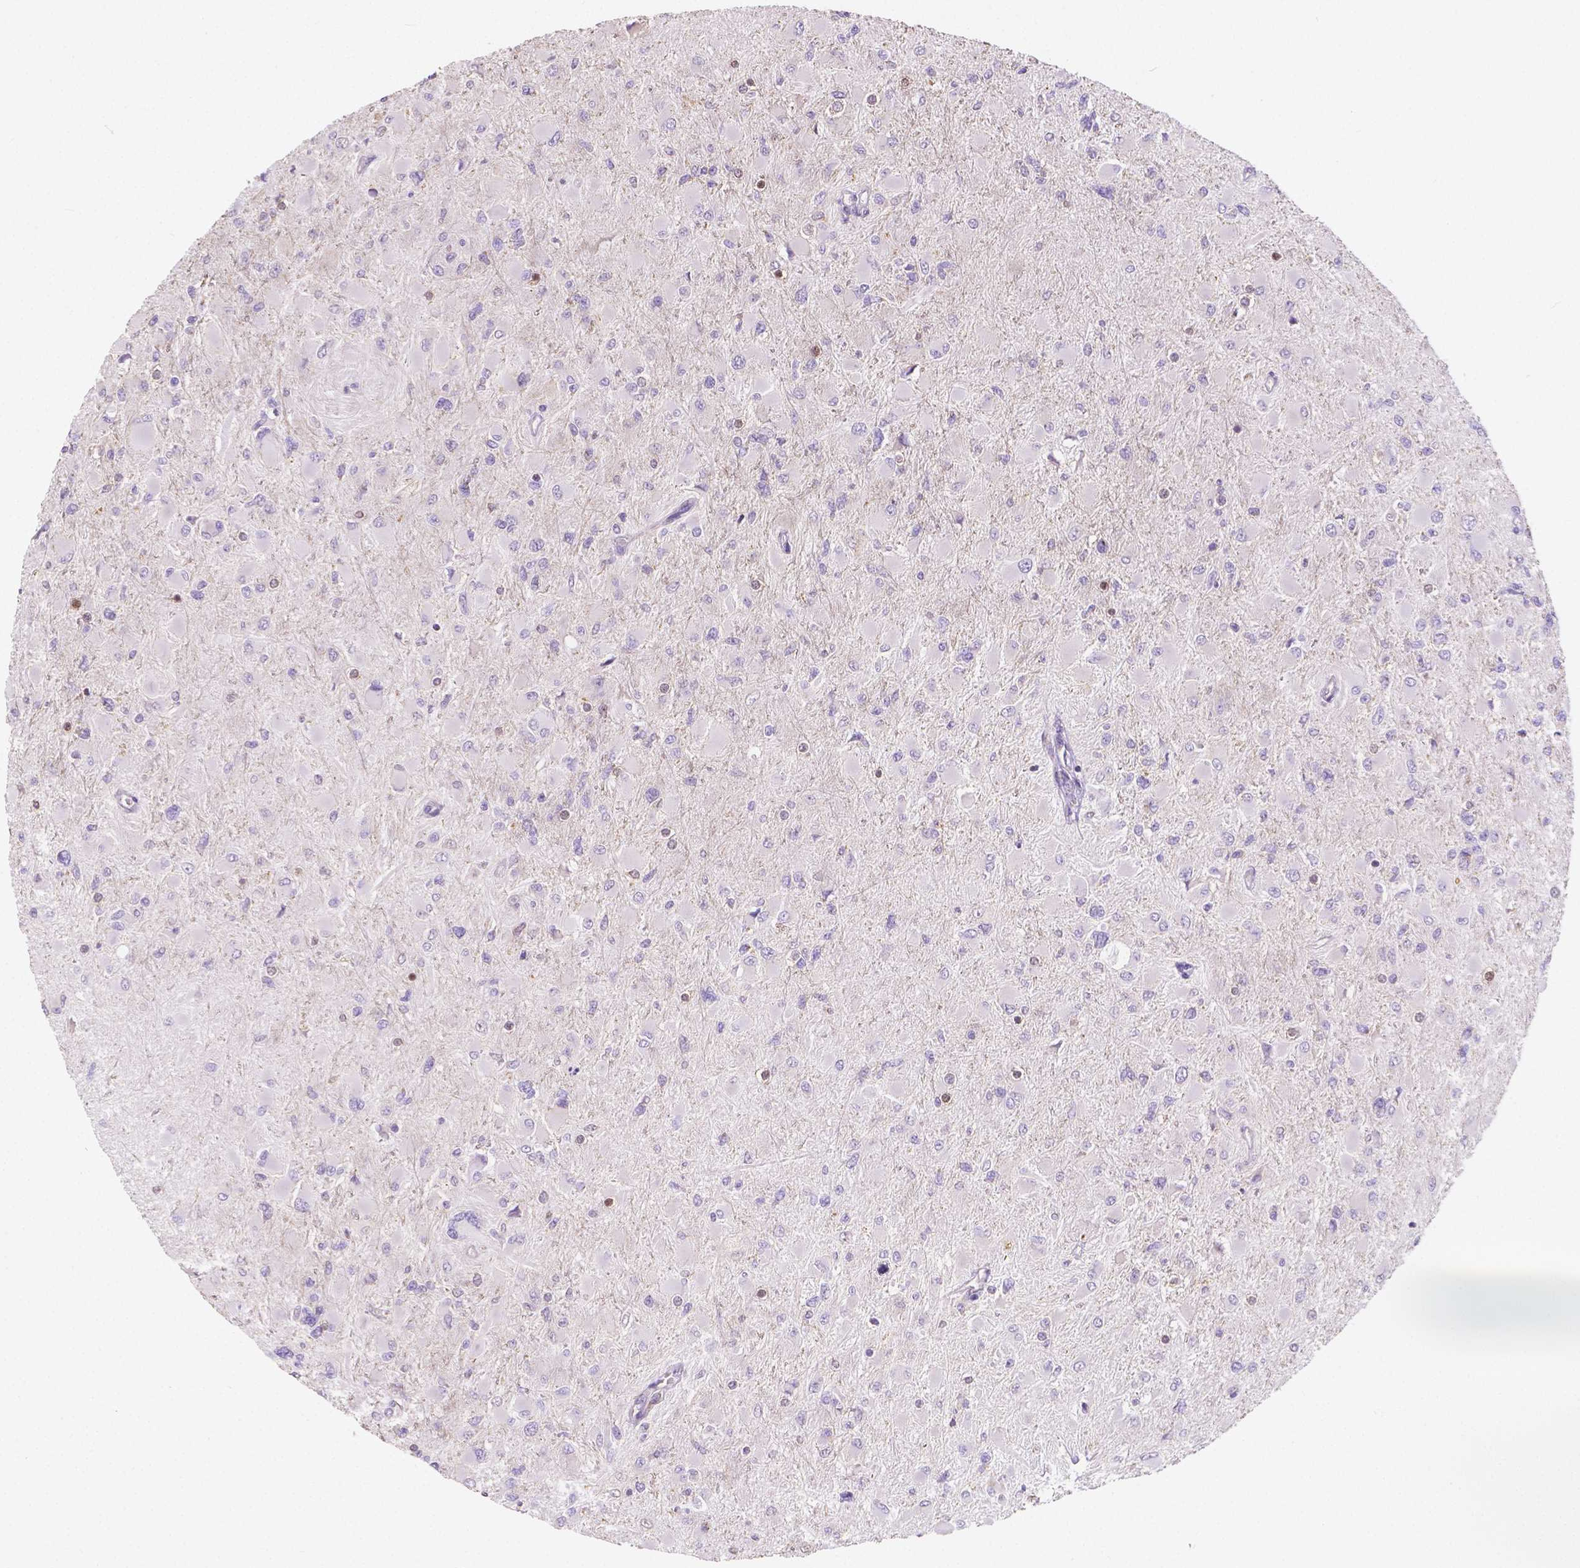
{"staining": {"intensity": "negative", "quantity": "none", "location": "none"}, "tissue": "glioma", "cell_type": "Tumor cells", "image_type": "cancer", "snomed": [{"axis": "morphology", "description": "Glioma, malignant, High grade"}, {"axis": "topography", "description": "Cerebral cortex"}], "caption": "DAB (3,3'-diaminobenzidine) immunohistochemical staining of human malignant high-grade glioma exhibits no significant expression in tumor cells.", "gene": "TMEM130", "patient": {"sex": "female", "age": 36}}